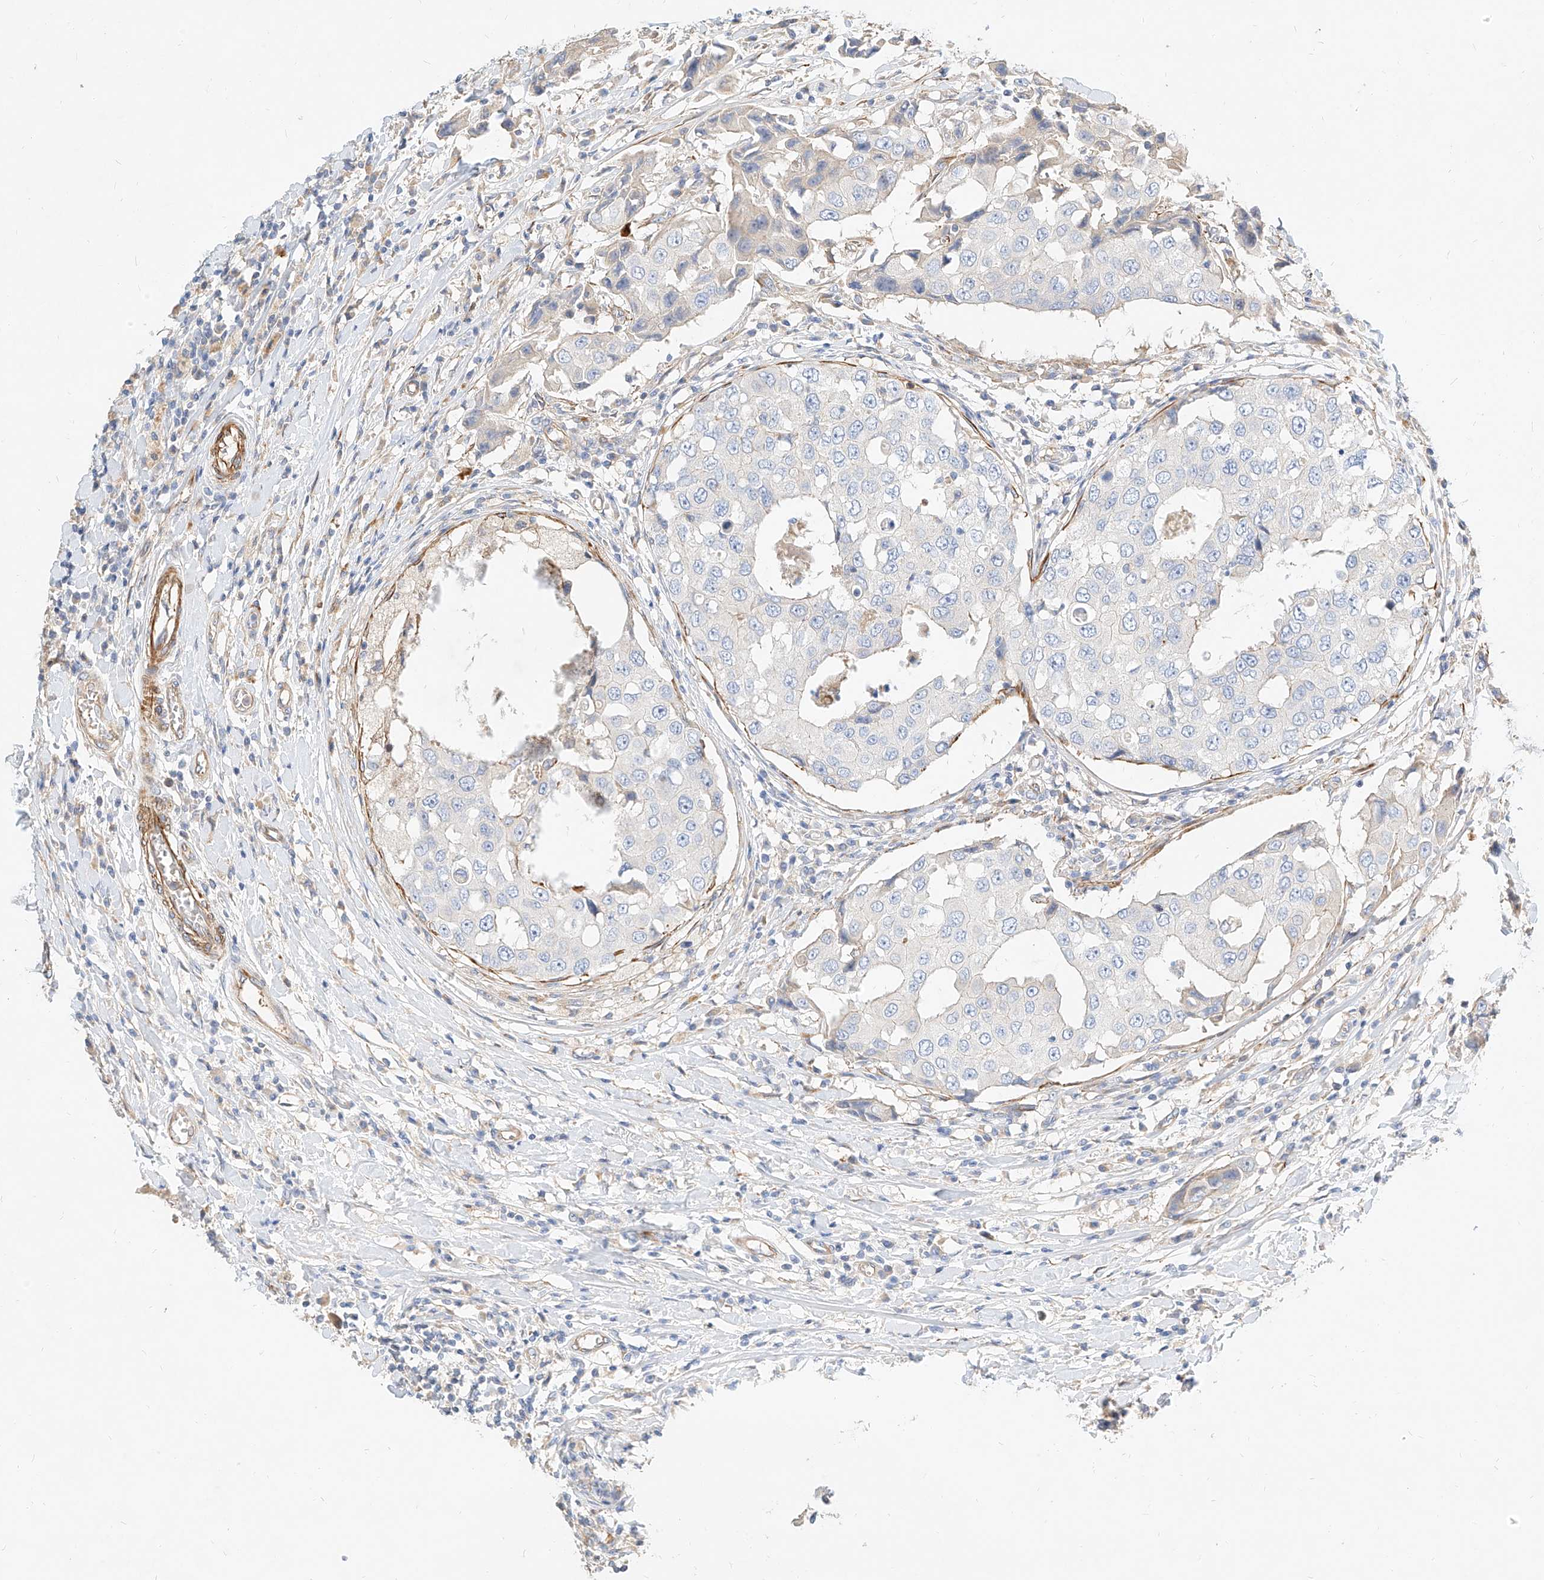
{"staining": {"intensity": "negative", "quantity": "none", "location": "none"}, "tissue": "breast cancer", "cell_type": "Tumor cells", "image_type": "cancer", "snomed": [{"axis": "morphology", "description": "Duct carcinoma"}, {"axis": "topography", "description": "Breast"}], "caption": "There is no significant positivity in tumor cells of breast cancer (infiltrating ductal carcinoma).", "gene": "KCNH5", "patient": {"sex": "female", "age": 27}}